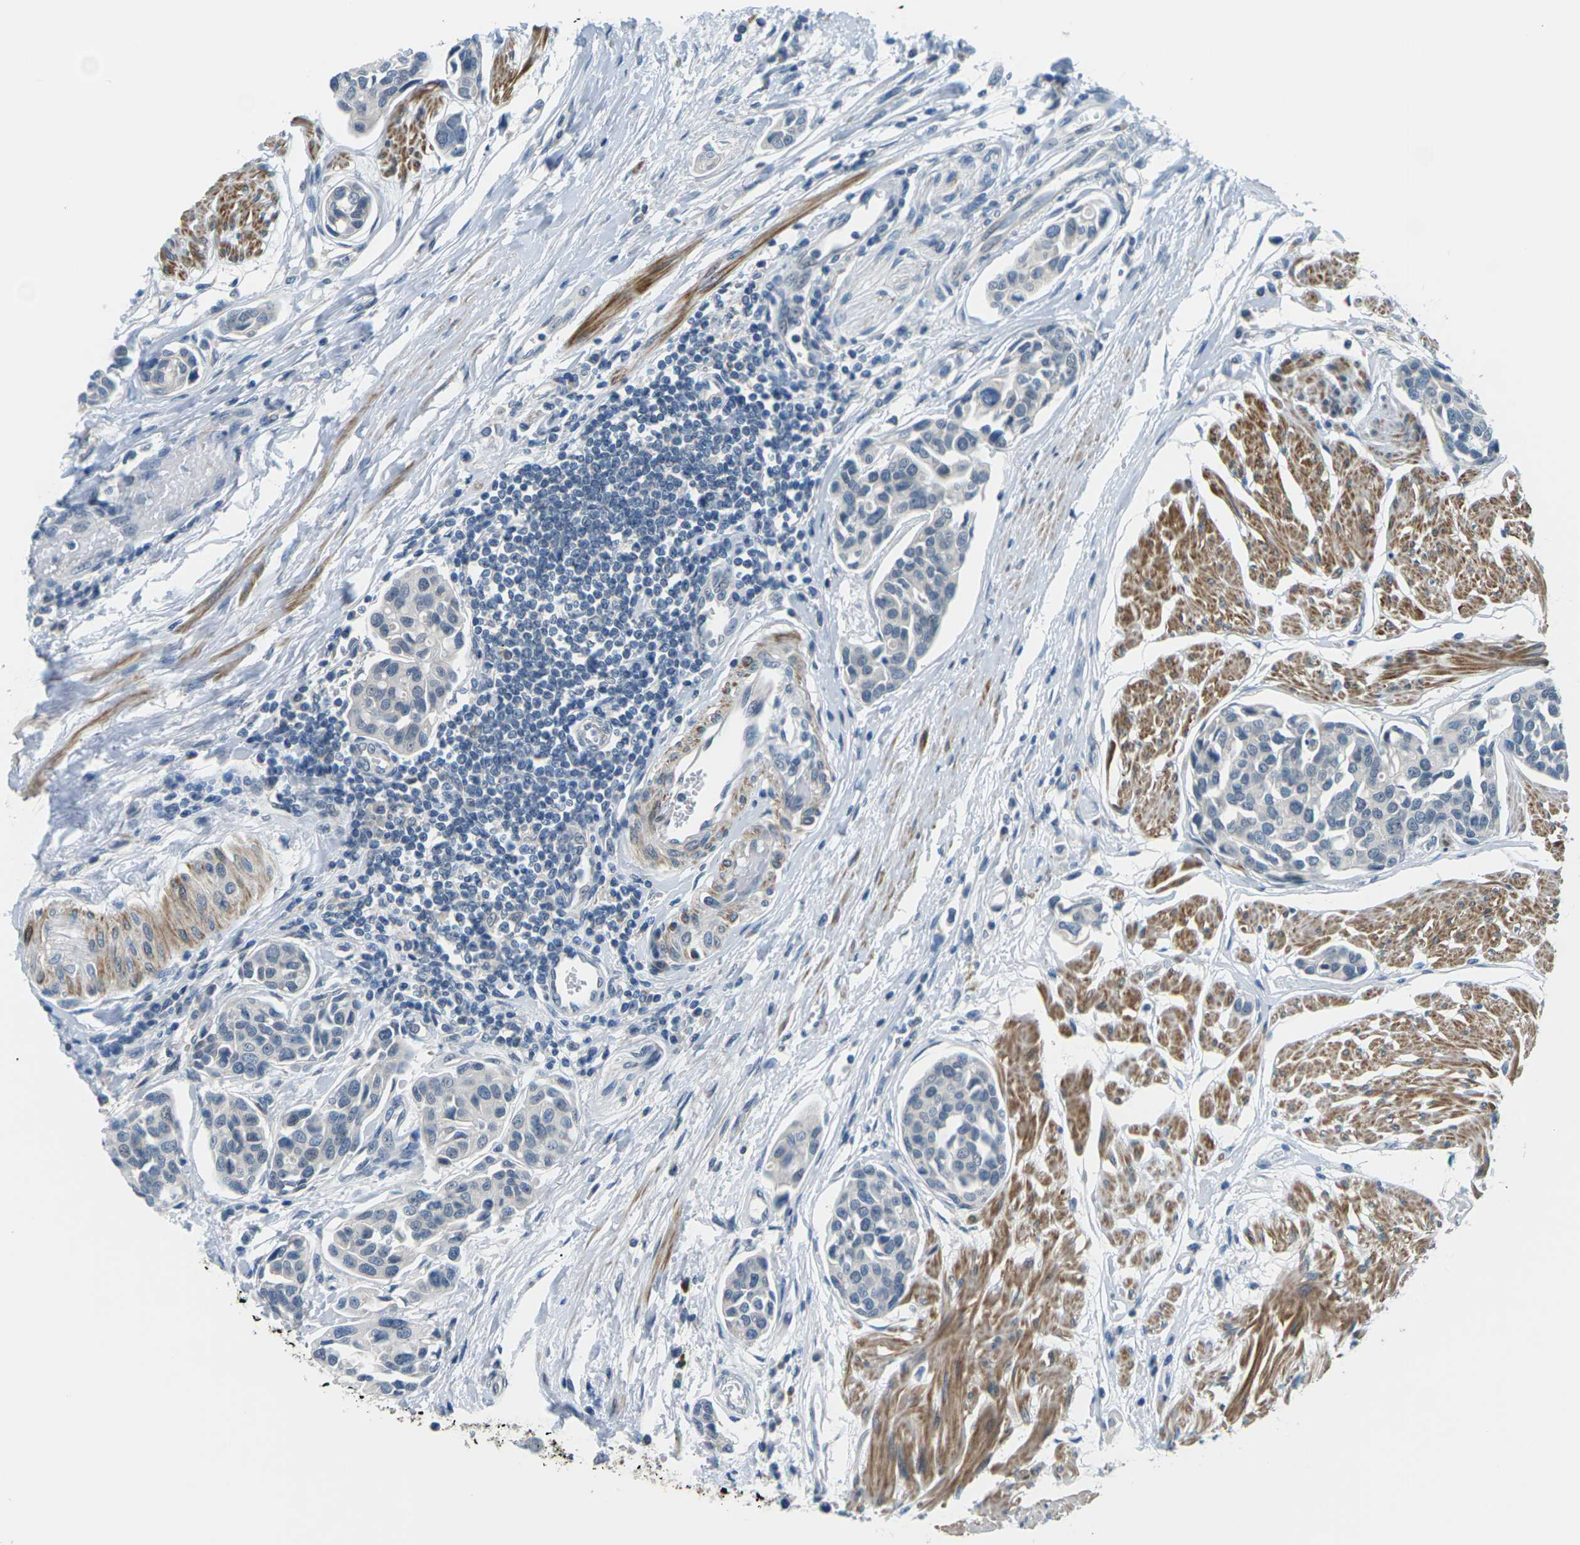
{"staining": {"intensity": "negative", "quantity": "none", "location": "none"}, "tissue": "urothelial cancer", "cell_type": "Tumor cells", "image_type": "cancer", "snomed": [{"axis": "morphology", "description": "Urothelial carcinoma, High grade"}, {"axis": "topography", "description": "Urinary bladder"}], "caption": "A high-resolution histopathology image shows IHC staining of urothelial carcinoma (high-grade), which exhibits no significant positivity in tumor cells.", "gene": "SLC13A3", "patient": {"sex": "male", "age": 78}}